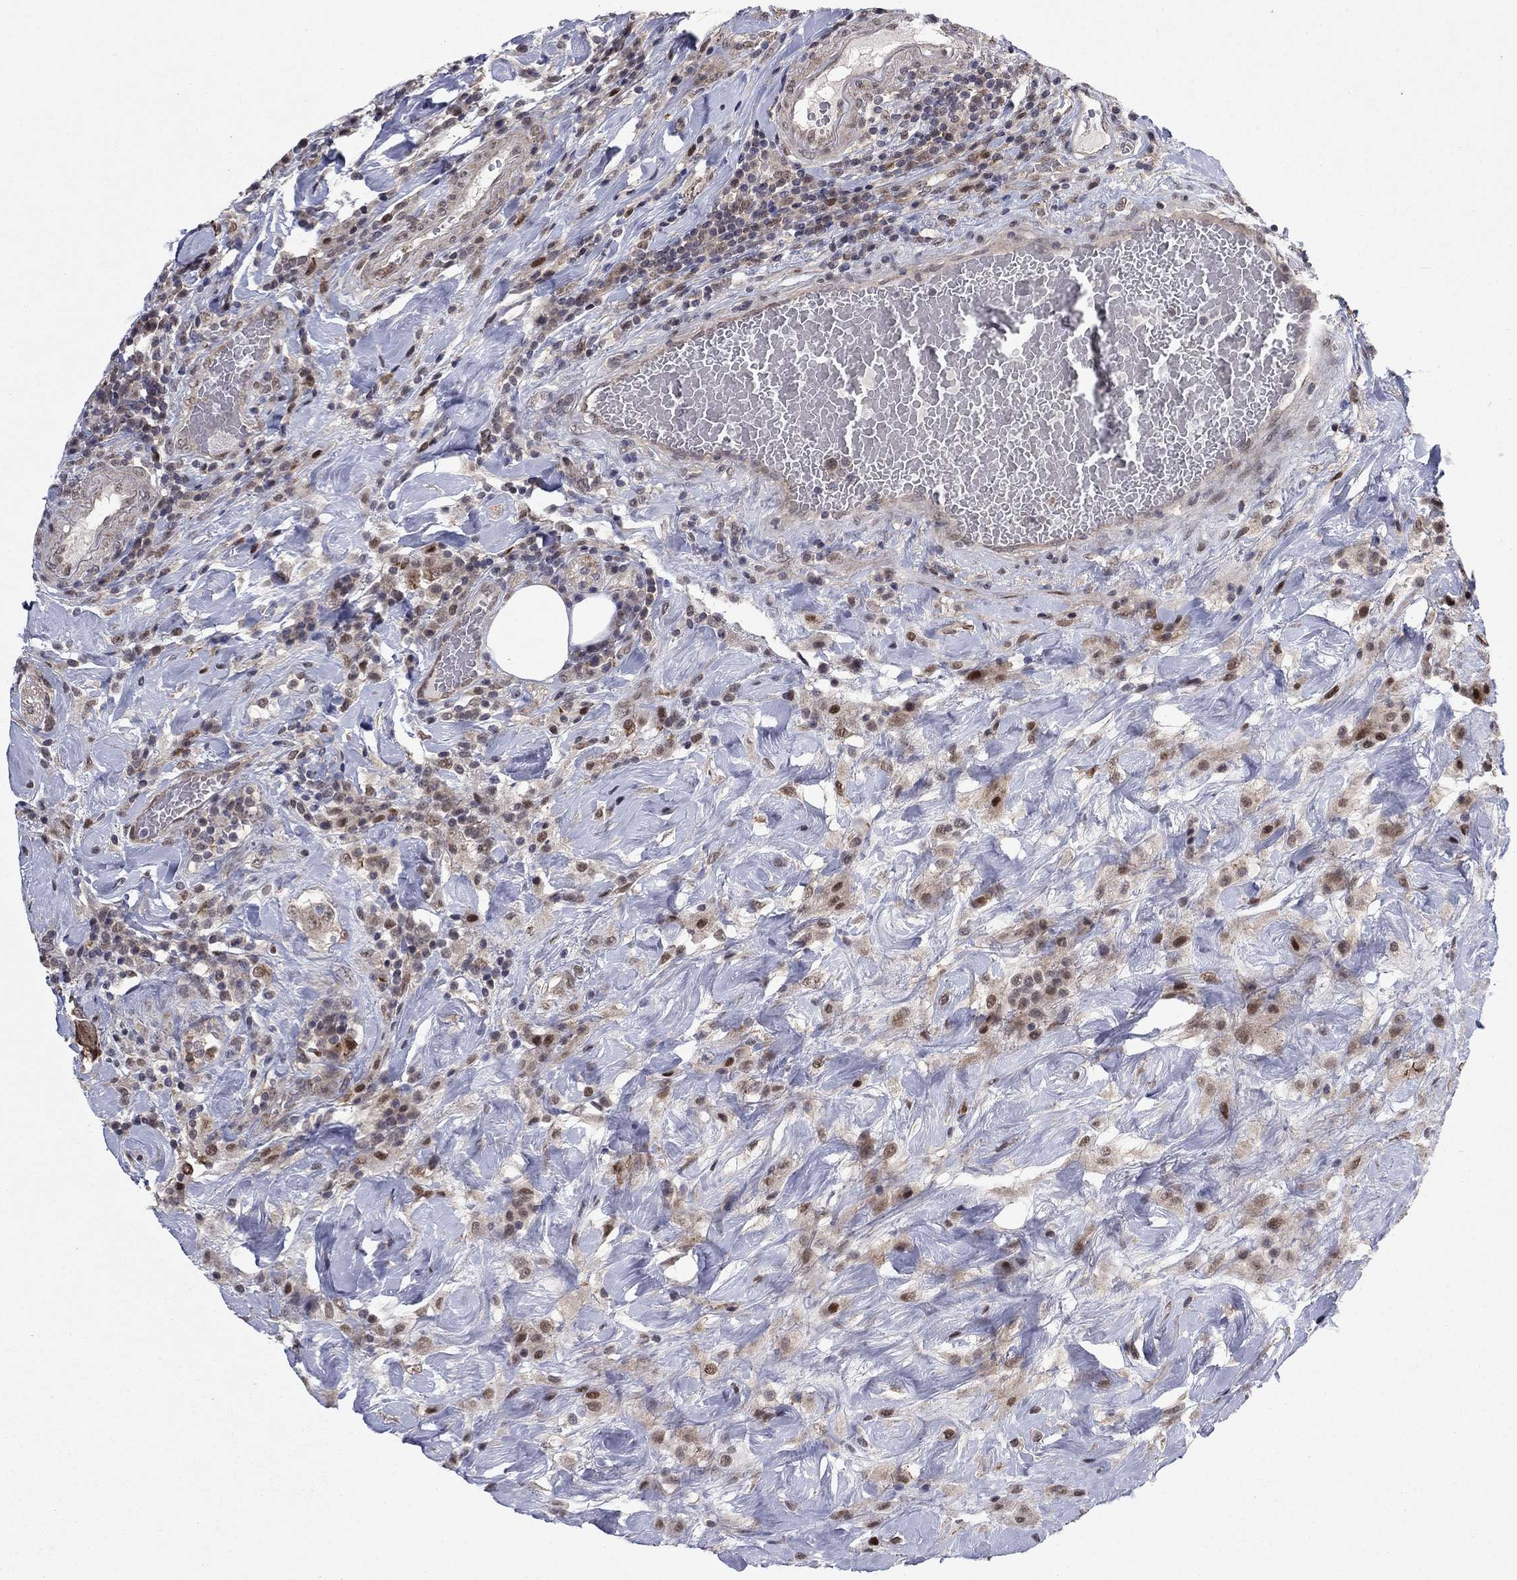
{"staining": {"intensity": "negative", "quantity": "none", "location": "none"}, "tissue": "colorectal cancer", "cell_type": "Tumor cells", "image_type": "cancer", "snomed": [{"axis": "morphology", "description": "Adenocarcinoma, NOS"}, {"axis": "topography", "description": "Colon"}], "caption": "An immunohistochemistry (IHC) micrograph of colorectal cancer (adenocarcinoma) is shown. There is no staining in tumor cells of colorectal cancer (adenocarcinoma).", "gene": "PSMC1", "patient": {"sex": "female", "age": 69}}